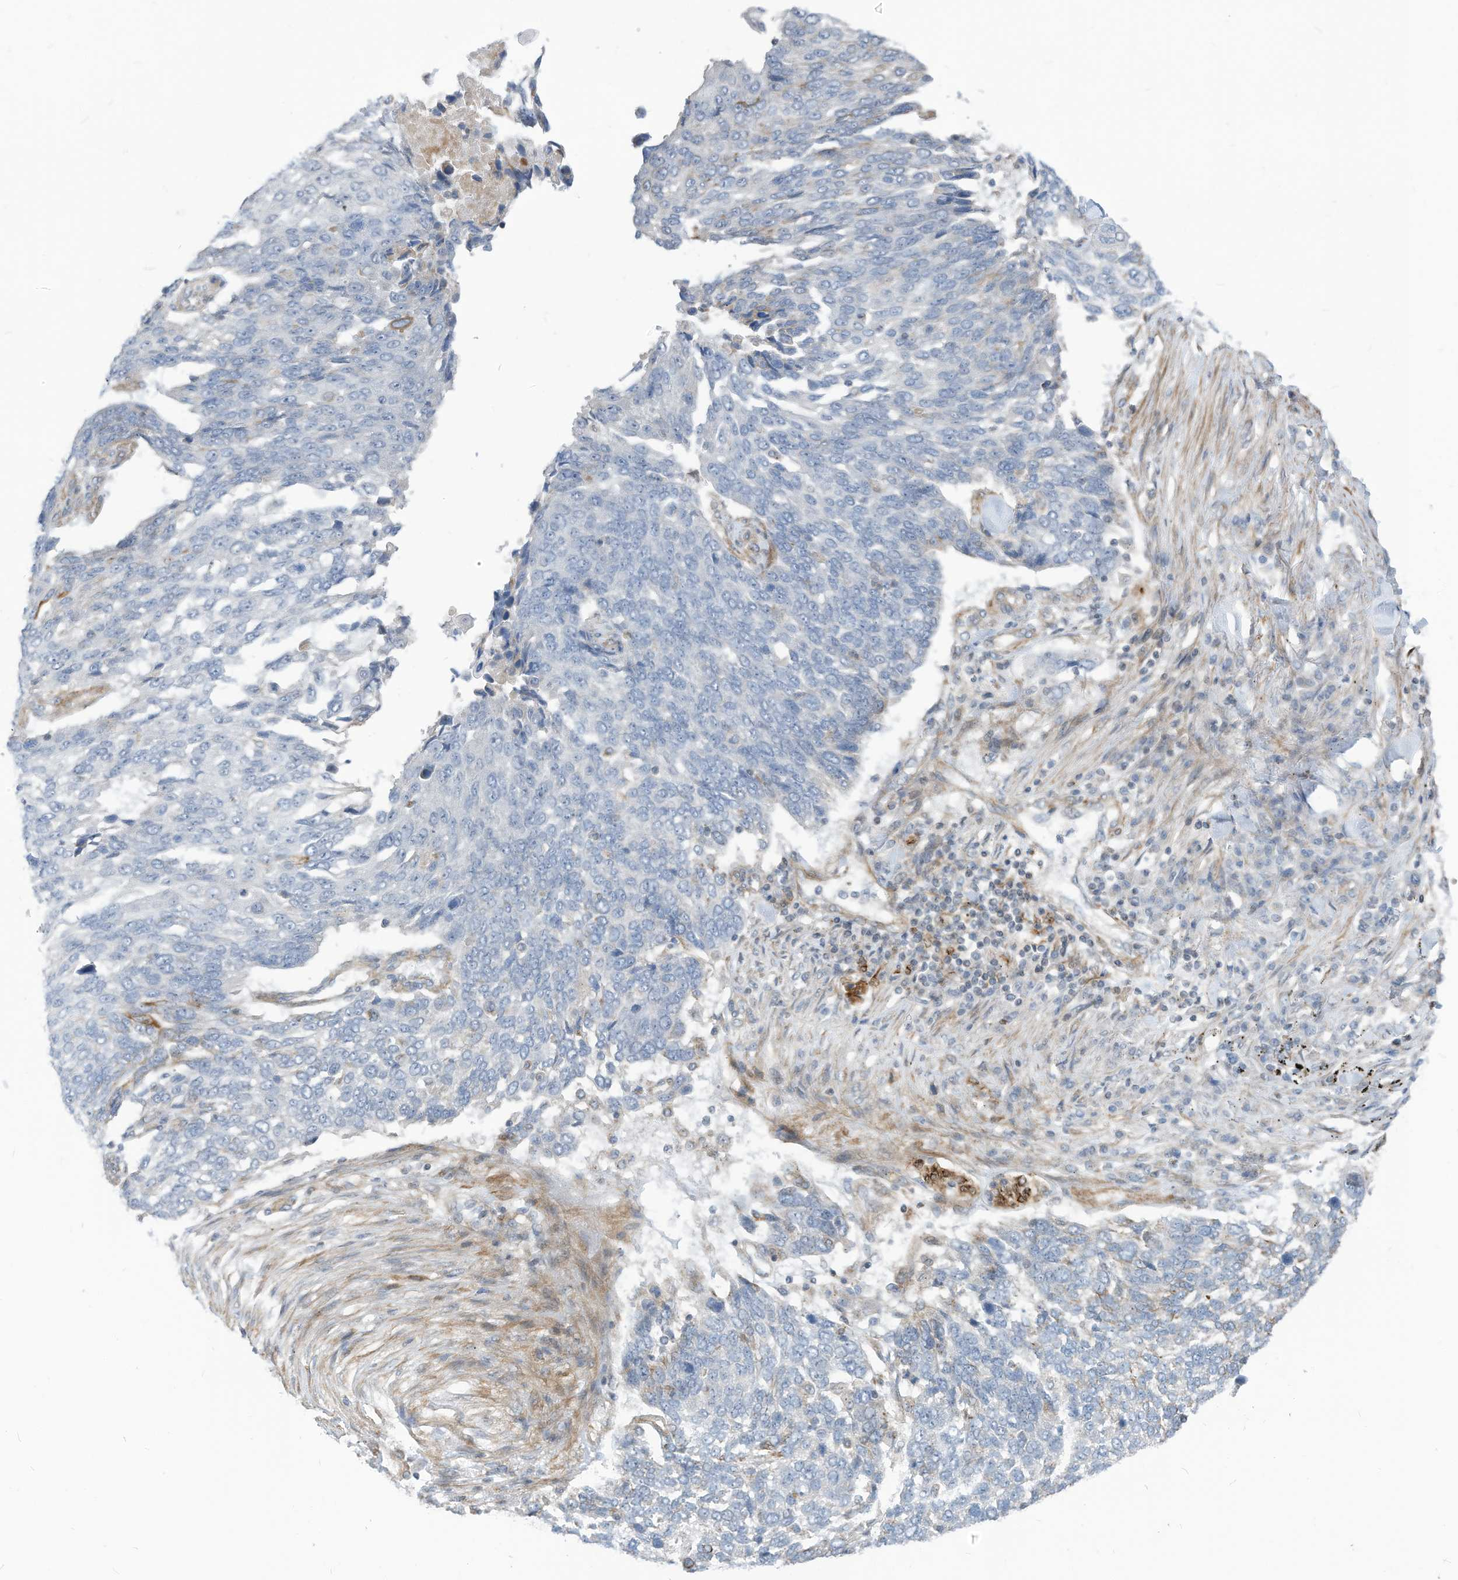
{"staining": {"intensity": "negative", "quantity": "none", "location": "none"}, "tissue": "lung cancer", "cell_type": "Tumor cells", "image_type": "cancer", "snomed": [{"axis": "morphology", "description": "Squamous cell carcinoma, NOS"}, {"axis": "topography", "description": "Lung"}], "caption": "Lung cancer stained for a protein using IHC reveals no positivity tumor cells.", "gene": "GPATCH3", "patient": {"sex": "male", "age": 66}}